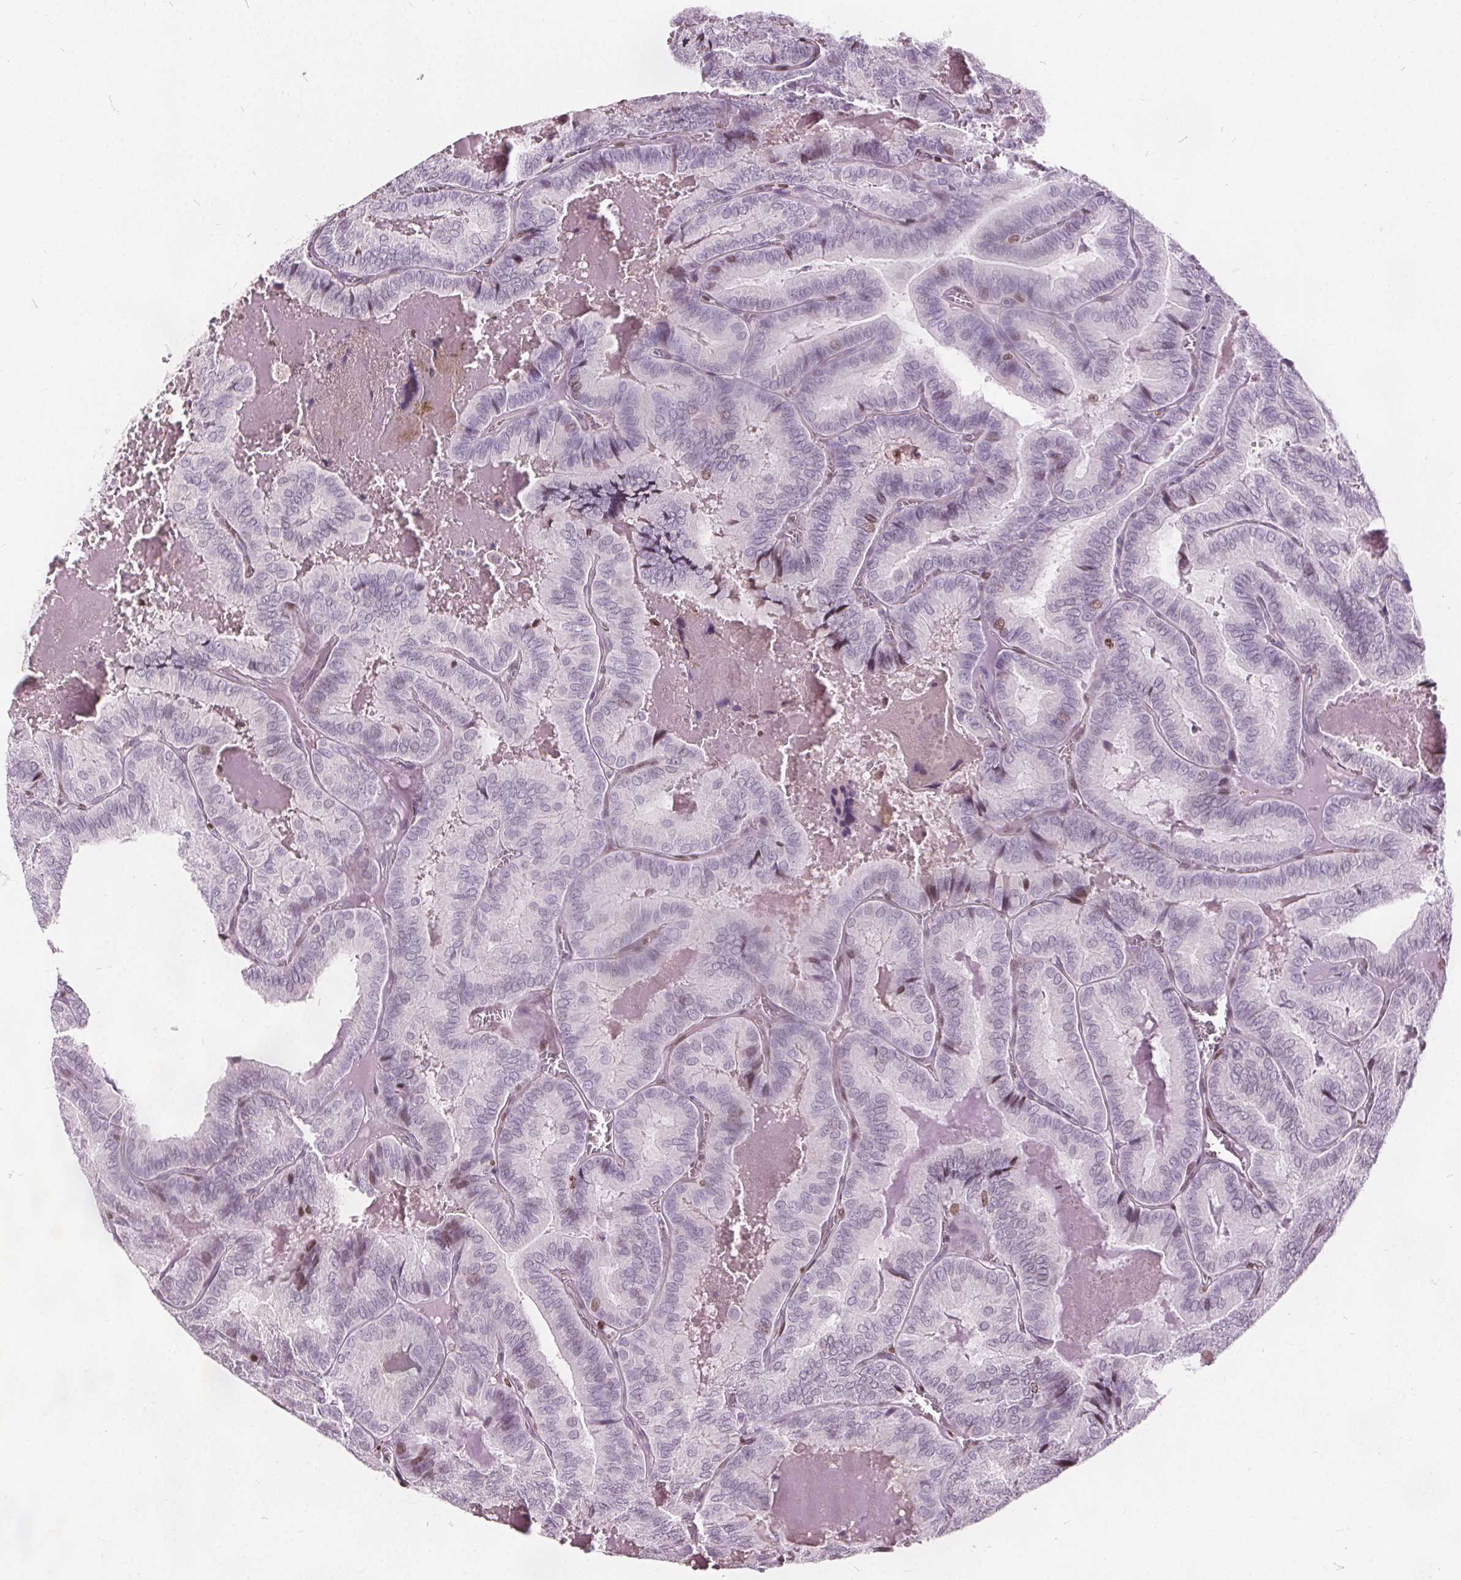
{"staining": {"intensity": "negative", "quantity": "none", "location": "none"}, "tissue": "thyroid cancer", "cell_type": "Tumor cells", "image_type": "cancer", "snomed": [{"axis": "morphology", "description": "Papillary adenocarcinoma, NOS"}, {"axis": "topography", "description": "Thyroid gland"}], "caption": "This is an immunohistochemistry (IHC) image of human thyroid papillary adenocarcinoma. There is no staining in tumor cells.", "gene": "ISLR2", "patient": {"sex": "female", "age": 75}}